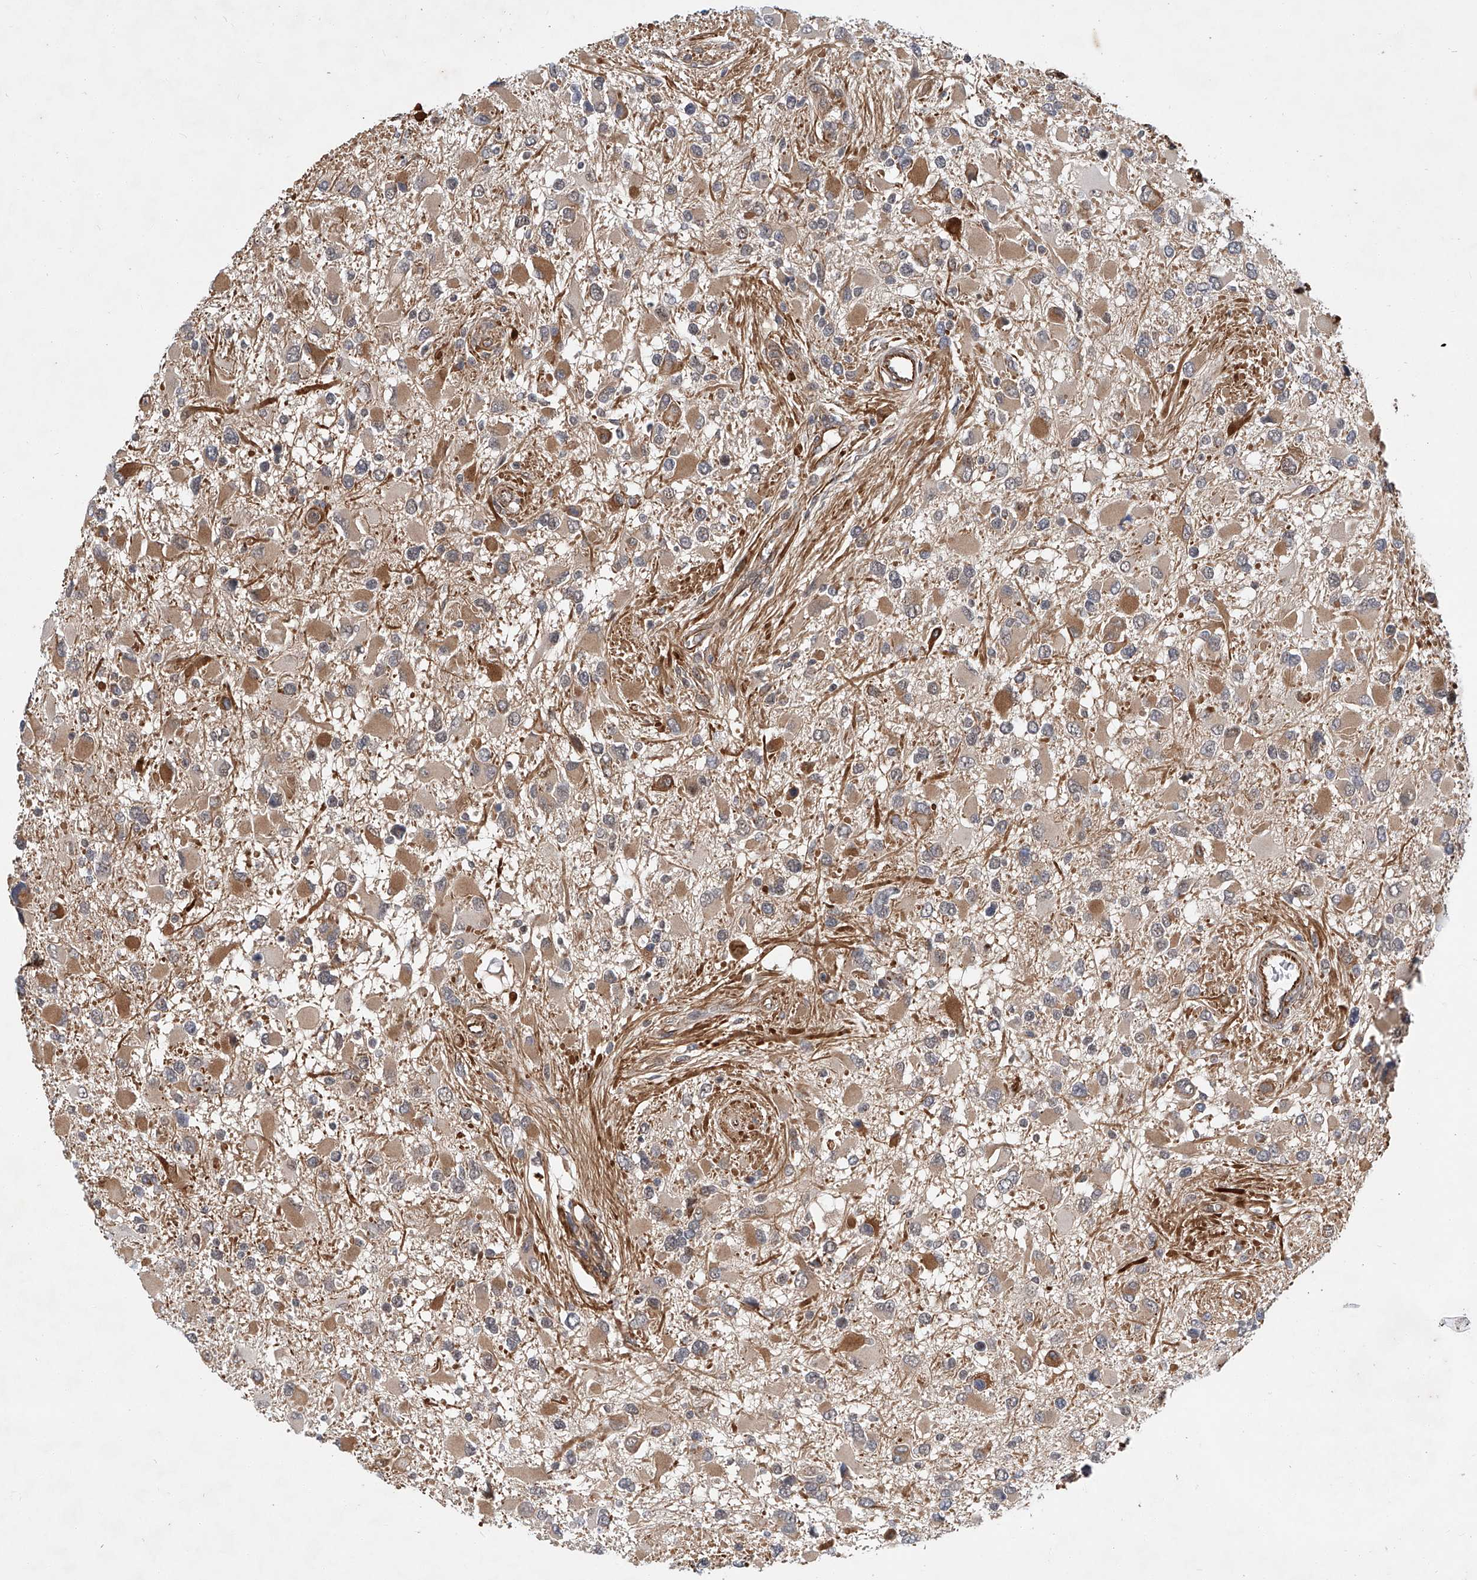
{"staining": {"intensity": "moderate", "quantity": "<25%", "location": "cytoplasmic/membranous"}, "tissue": "glioma", "cell_type": "Tumor cells", "image_type": "cancer", "snomed": [{"axis": "morphology", "description": "Glioma, malignant, High grade"}, {"axis": "topography", "description": "Brain"}], "caption": "Protein expression analysis of human high-grade glioma (malignant) reveals moderate cytoplasmic/membranous positivity in approximately <25% of tumor cells. (Stains: DAB (3,3'-diaminobenzidine) in brown, nuclei in blue, Microscopy: brightfield microscopy at high magnification).", "gene": "AMD1", "patient": {"sex": "male", "age": 53}}